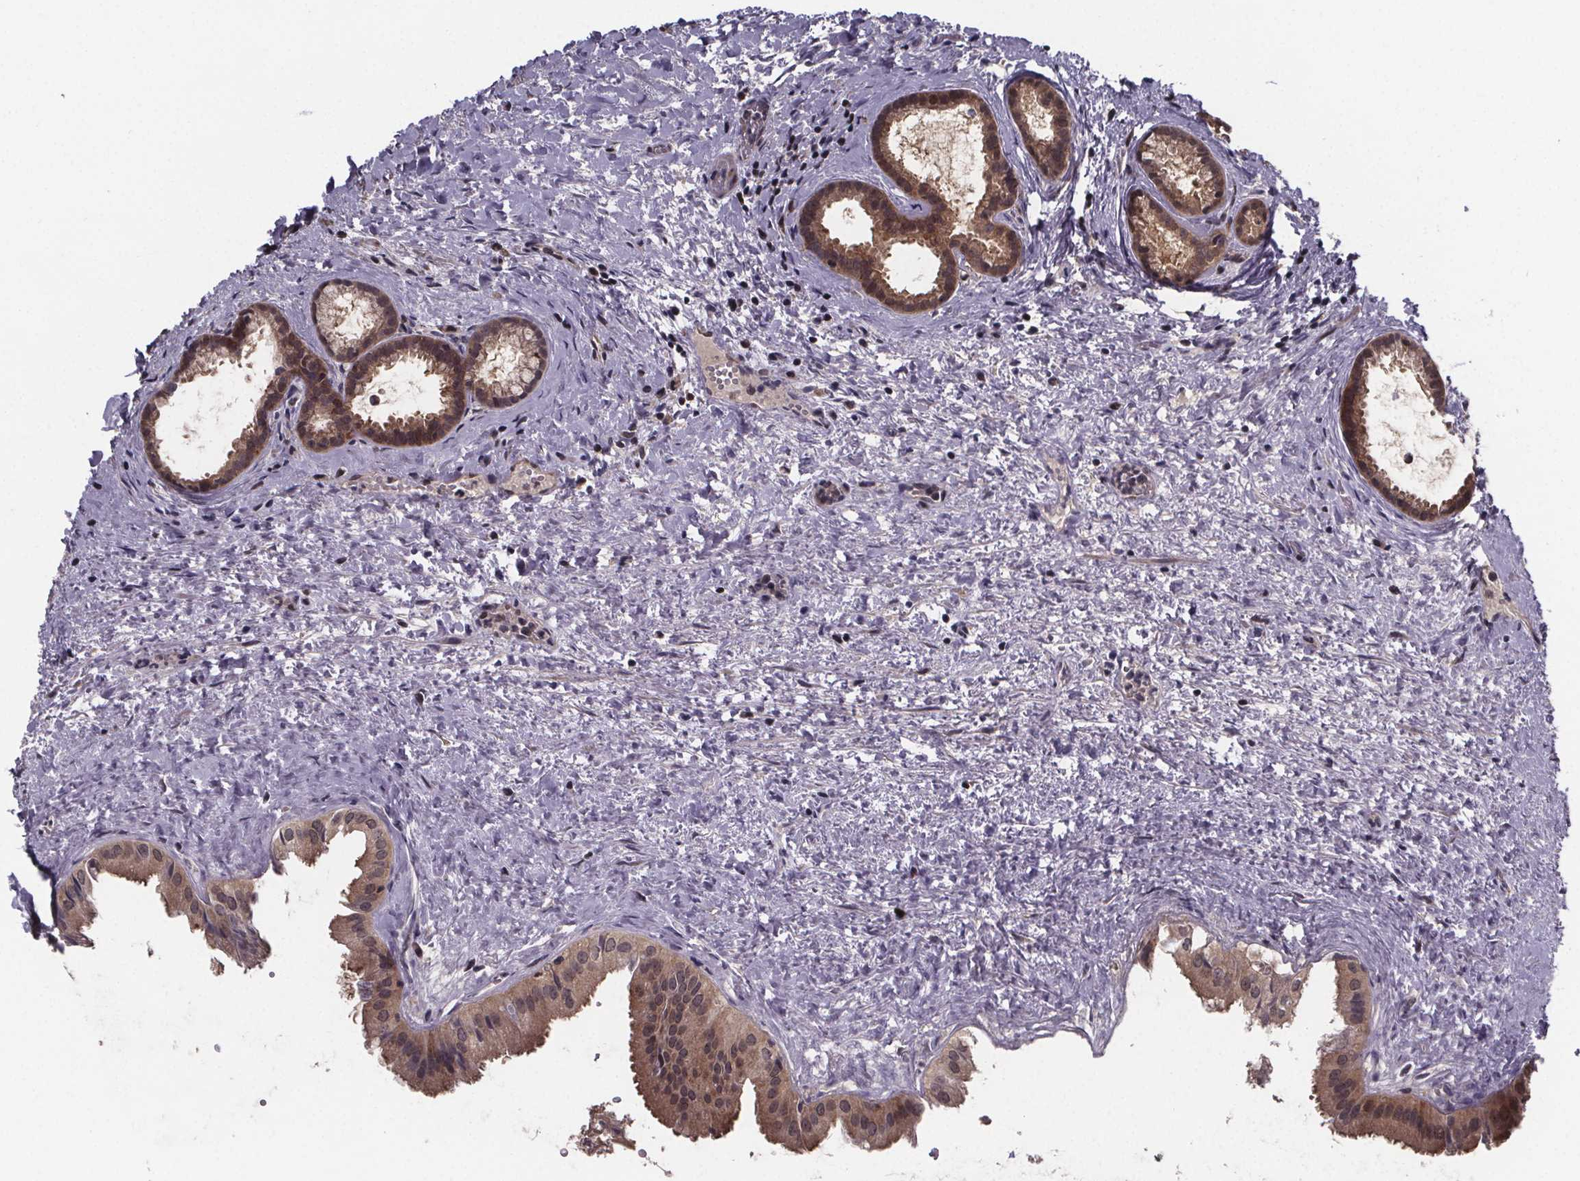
{"staining": {"intensity": "weak", "quantity": ">75%", "location": "cytoplasmic/membranous,nuclear"}, "tissue": "gallbladder", "cell_type": "Glandular cells", "image_type": "normal", "snomed": [{"axis": "morphology", "description": "Normal tissue, NOS"}, {"axis": "topography", "description": "Gallbladder"}], "caption": "Unremarkable gallbladder was stained to show a protein in brown. There is low levels of weak cytoplasmic/membranous,nuclear positivity in about >75% of glandular cells.", "gene": "FN3KRP", "patient": {"sex": "male", "age": 70}}